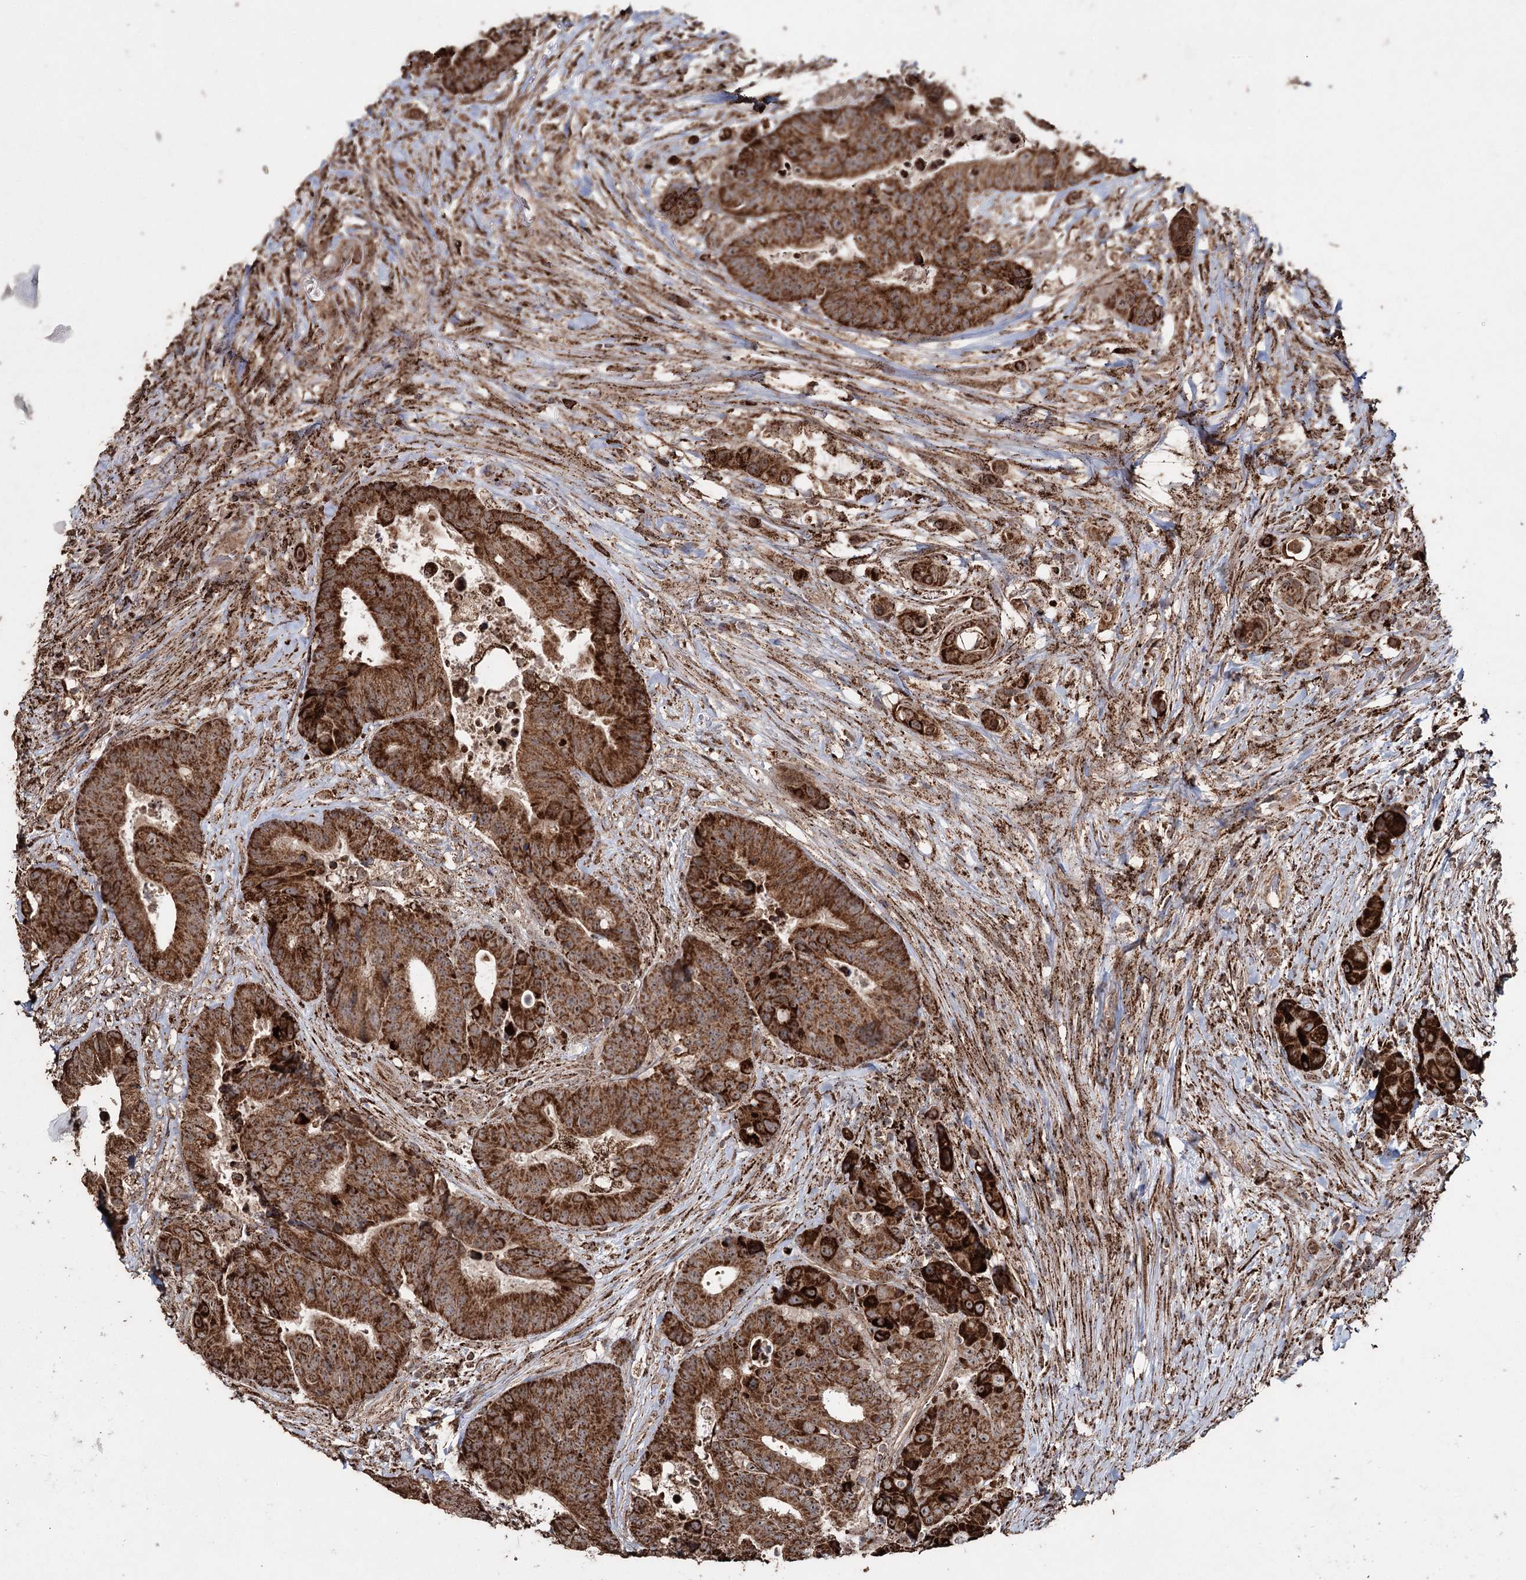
{"staining": {"intensity": "strong", "quantity": ">75%", "location": "cytoplasmic/membranous"}, "tissue": "colorectal cancer", "cell_type": "Tumor cells", "image_type": "cancer", "snomed": [{"axis": "morphology", "description": "Adenocarcinoma, NOS"}, {"axis": "topography", "description": "Rectum"}], "caption": "Brown immunohistochemical staining in colorectal cancer (adenocarcinoma) displays strong cytoplasmic/membranous positivity in approximately >75% of tumor cells.", "gene": "SLF2", "patient": {"sex": "male", "age": 69}}